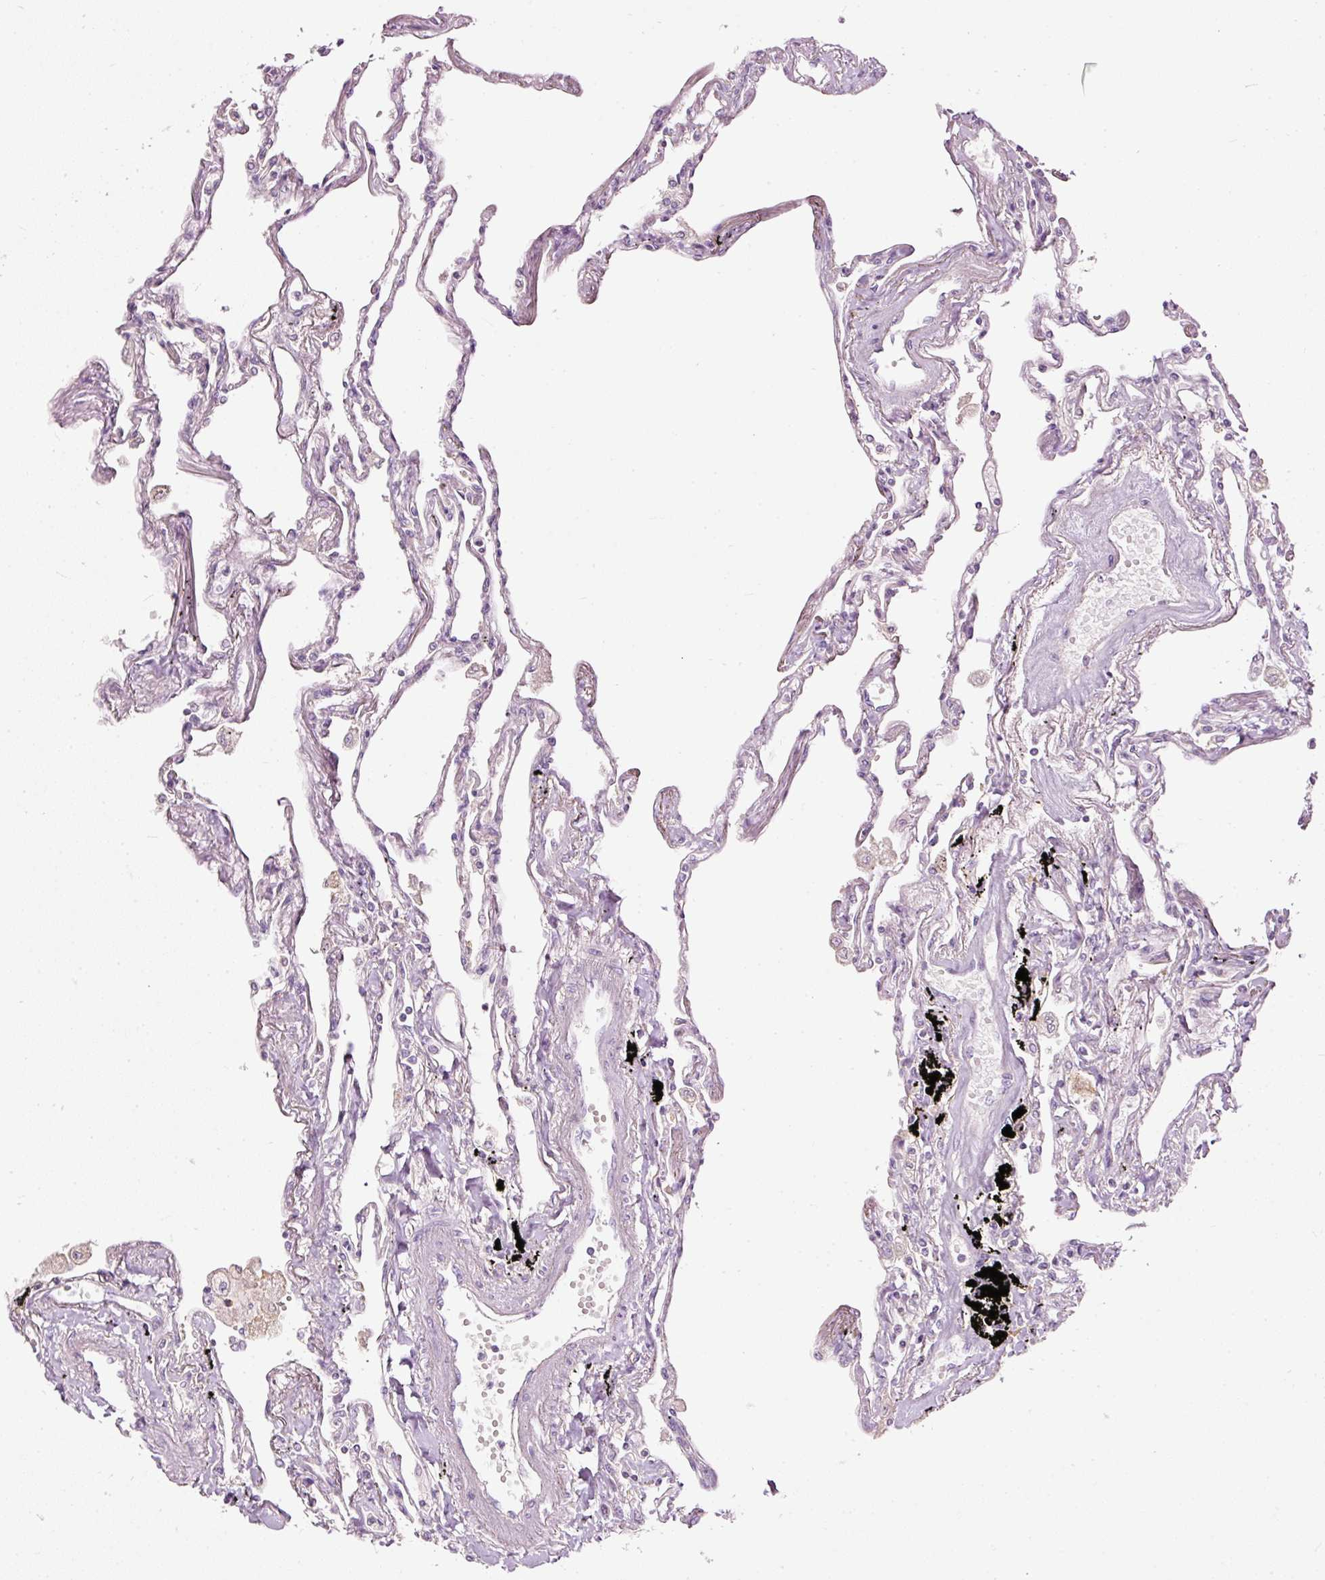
{"staining": {"intensity": "moderate", "quantity": "<25%", "location": "cytoplasmic/membranous"}, "tissue": "lung", "cell_type": "Alveolar cells", "image_type": "normal", "snomed": [{"axis": "morphology", "description": "Normal tissue, NOS"}, {"axis": "topography", "description": "Lung"}], "caption": "Lung stained with immunohistochemistry exhibits moderate cytoplasmic/membranous expression in about <25% of alveolar cells. (Stains: DAB in brown, nuclei in blue, Microscopy: brightfield microscopy at high magnification).", "gene": "PAQR9", "patient": {"sex": "female", "age": 67}}